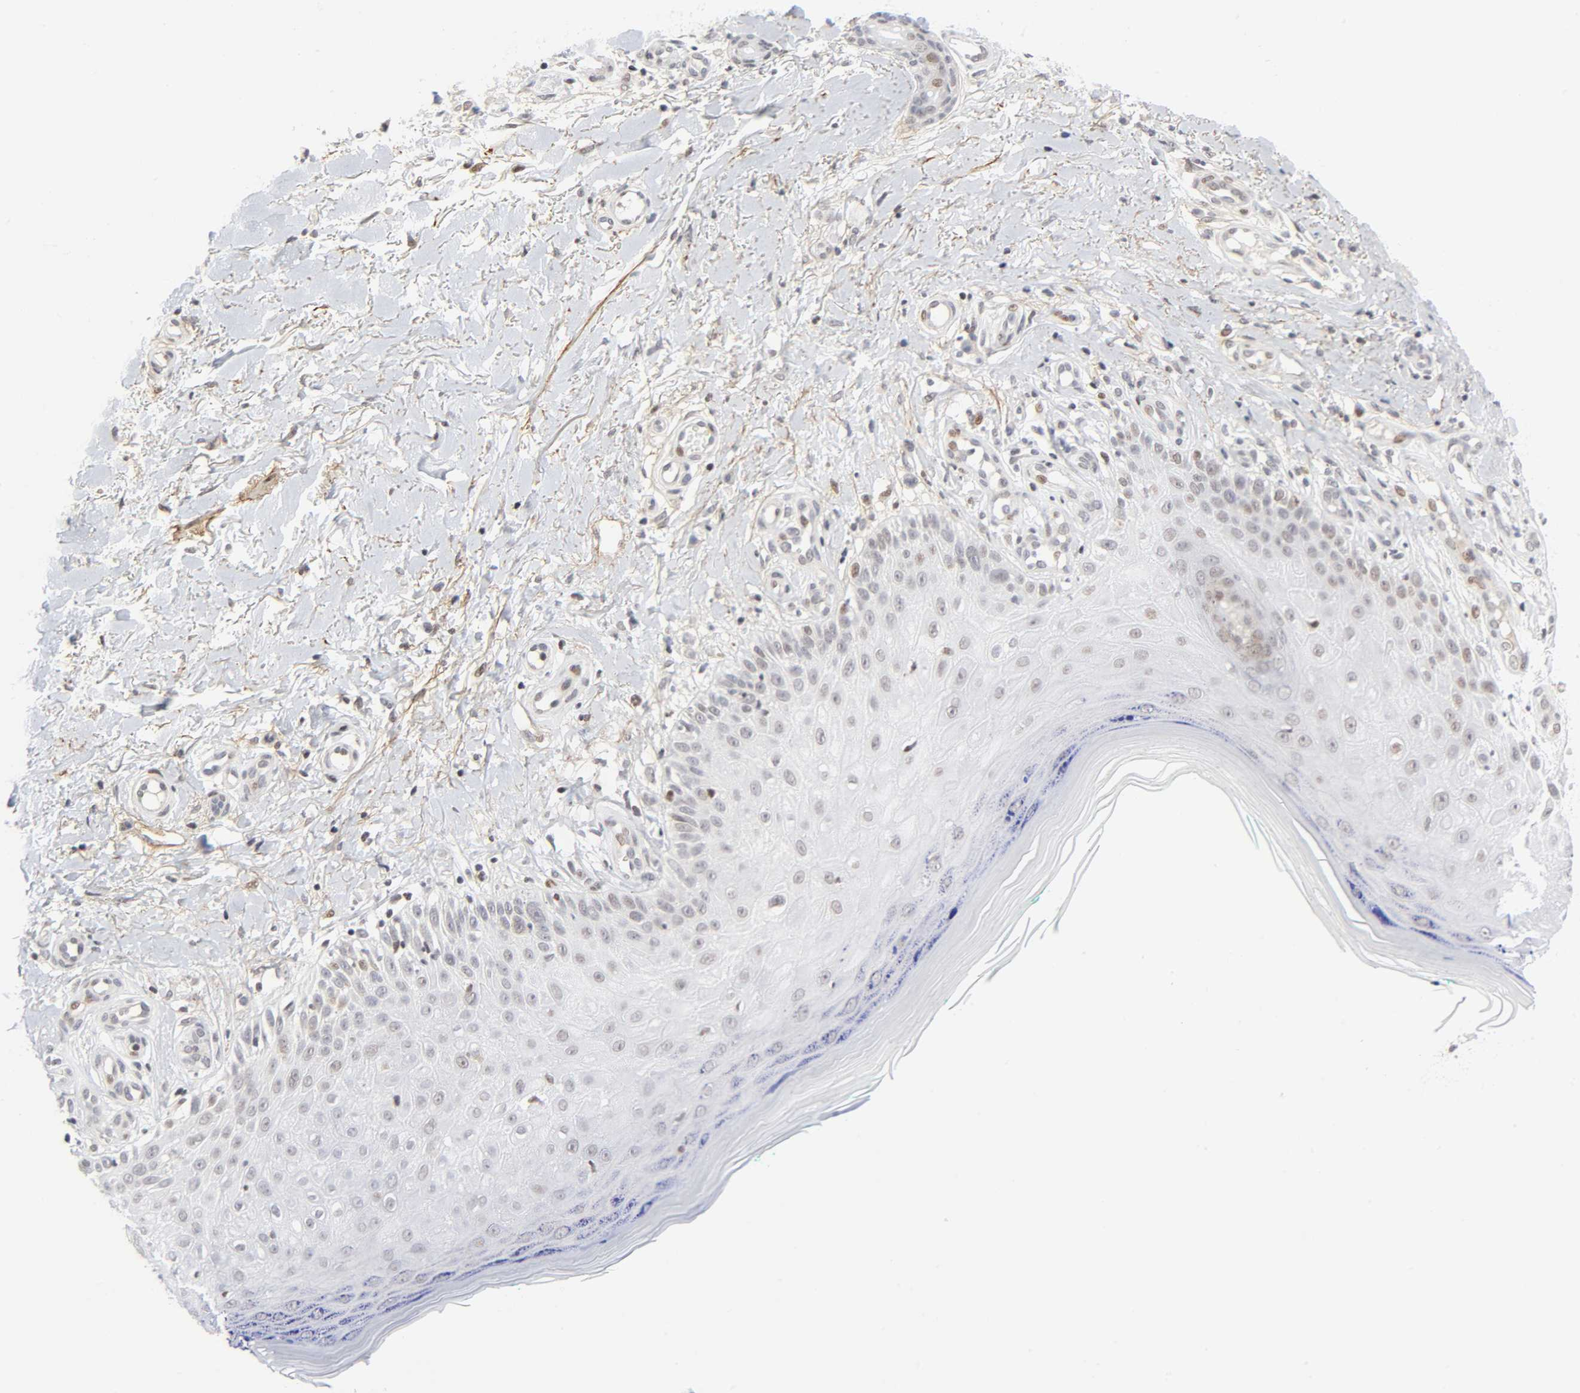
{"staining": {"intensity": "weak", "quantity": "<25%", "location": "nuclear"}, "tissue": "skin cancer", "cell_type": "Tumor cells", "image_type": "cancer", "snomed": [{"axis": "morphology", "description": "Squamous cell carcinoma, NOS"}, {"axis": "topography", "description": "Skin"}], "caption": "An immunohistochemistry micrograph of skin cancer (squamous cell carcinoma) is shown. There is no staining in tumor cells of skin cancer (squamous cell carcinoma).", "gene": "DIDO1", "patient": {"sex": "female", "age": 42}}